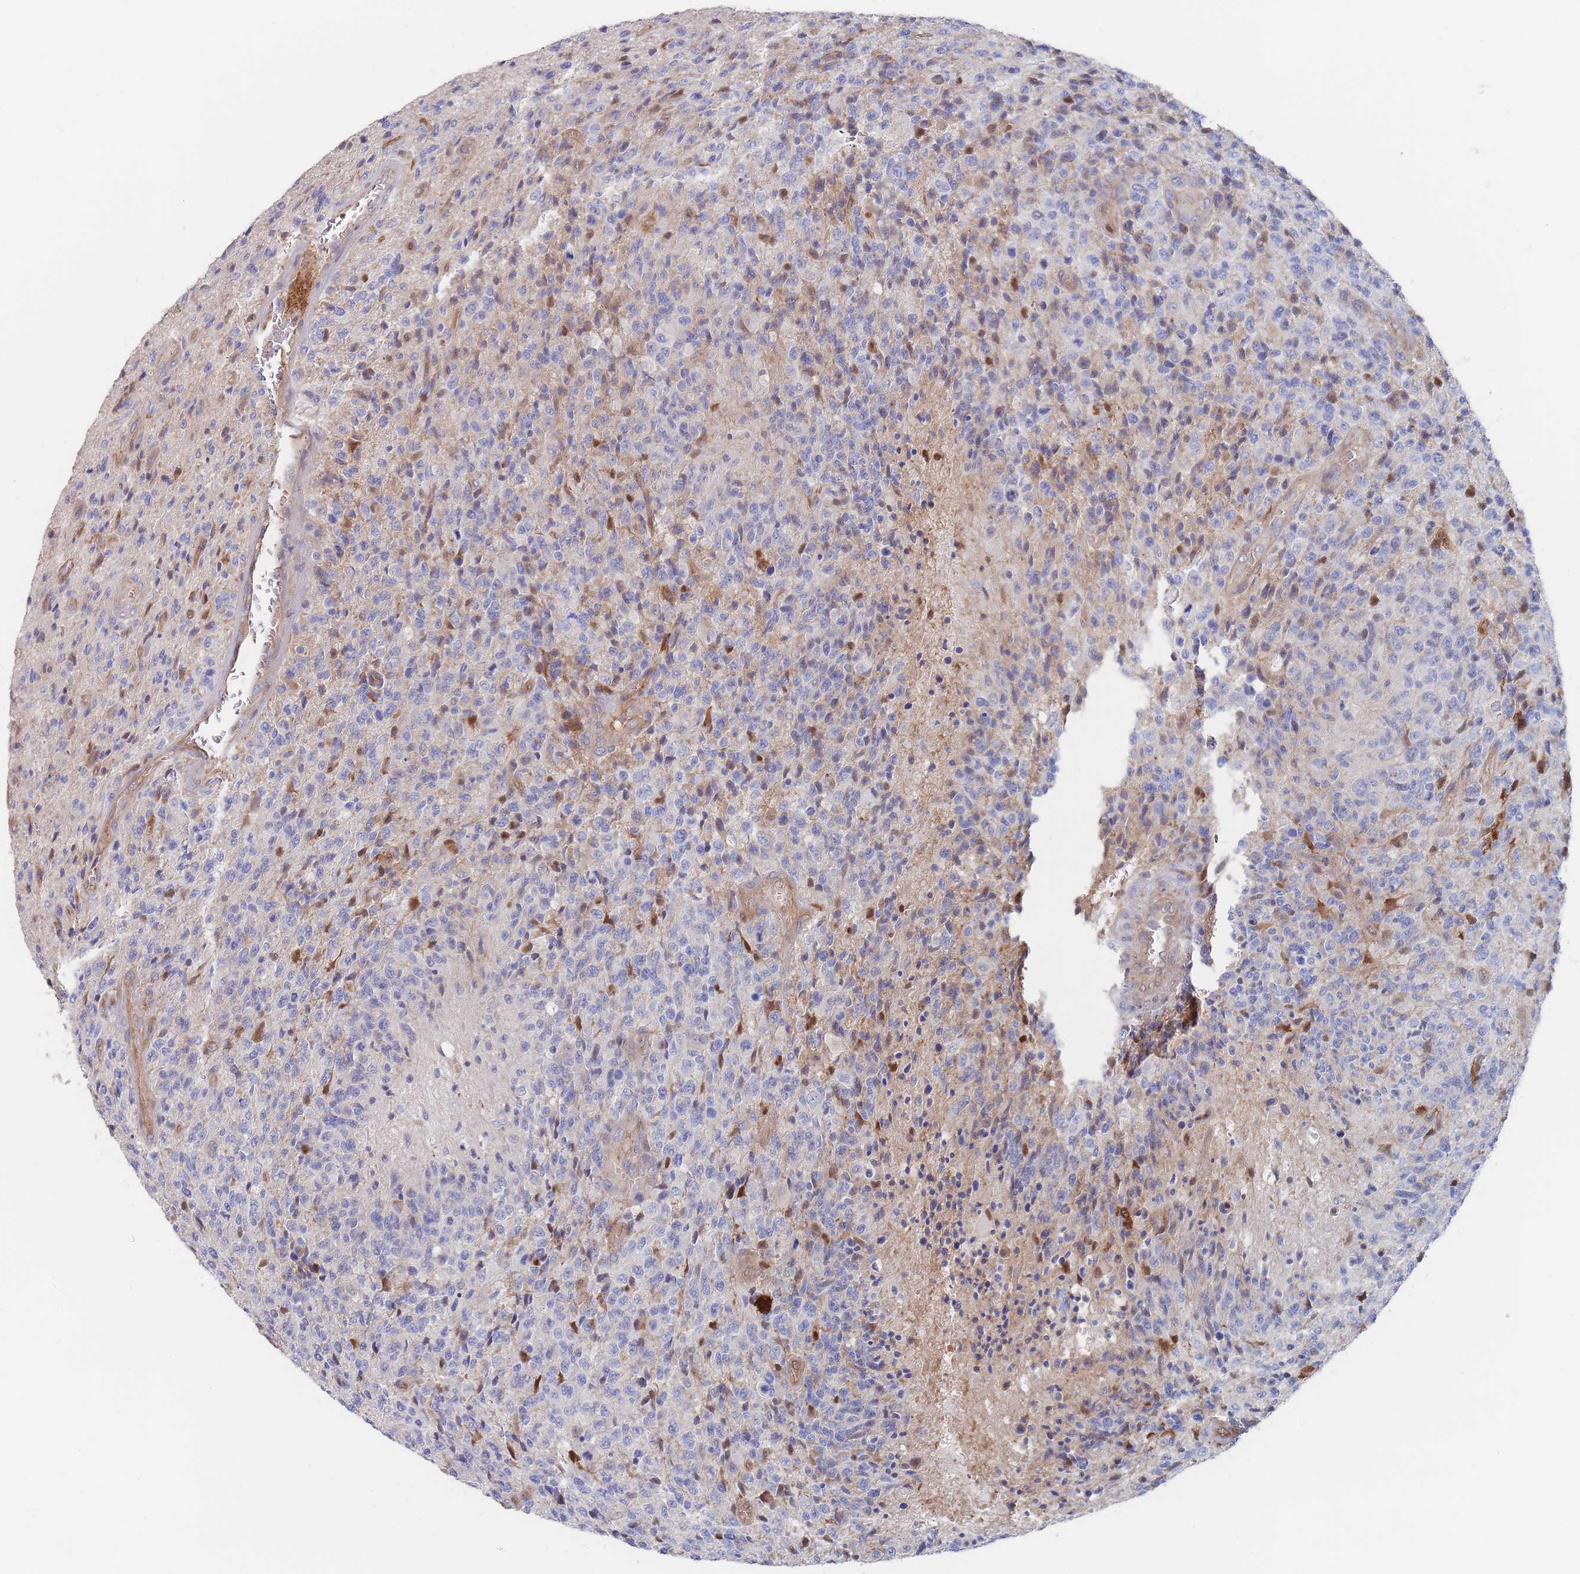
{"staining": {"intensity": "negative", "quantity": "none", "location": "none"}, "tissue": "glioma", "cell_type": "Tumor cells", "image_type": "cancer", "snomed": [{"axis": "morphology", "description": "Glioma, malignant, High grade"}, {"axis": "topography", "description": "Brain"}], "caption": "High-grade glioma (malignant) was stained to show a protein in brown. There is no significant expression in tumor cells.", "gene": "G6PC1", "patient": {"sex": "male", "age": 36}}